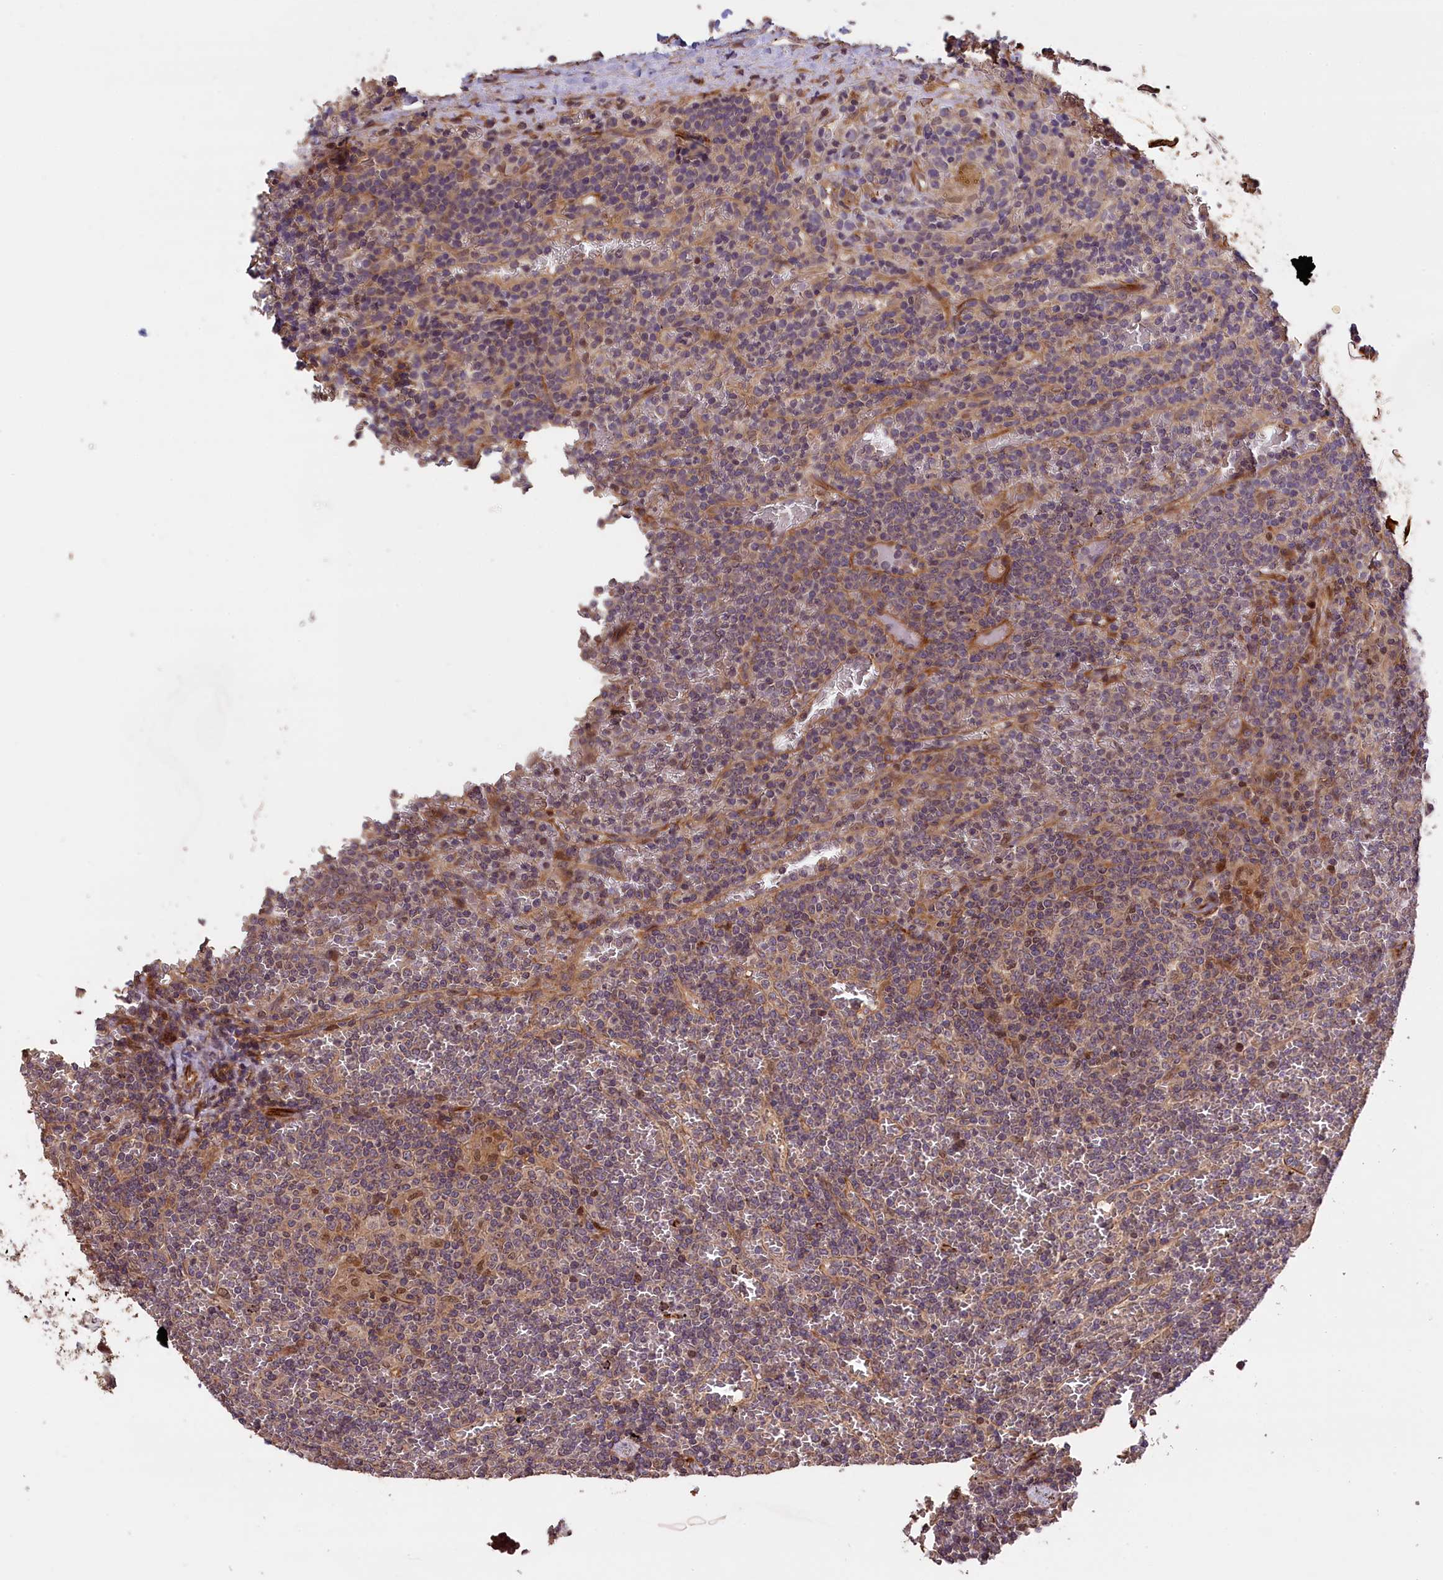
{"staining": {"intensity": "weak", "quantity": "25%-75%", "location": "cytoplasmic/membranous"}, "tissue": "lymphoma", "cell_type": "Tumor cells", "image_type": "cancer", "snomed": [{"axis": "morphology", "description": "Malignant lymphoma, non-Hodgkin's type, Low grade"}, {"axis": "topography", "description": "Spleen"}], "caption": "Lymphoma was stained to show a protein in brown. There is low levels of weak cytoplasmic/membranous positivity in approximately 25%-75% of tumor cells.", "gene": "DNAJB9", "patient": {"sex": "female", "age": 19}}